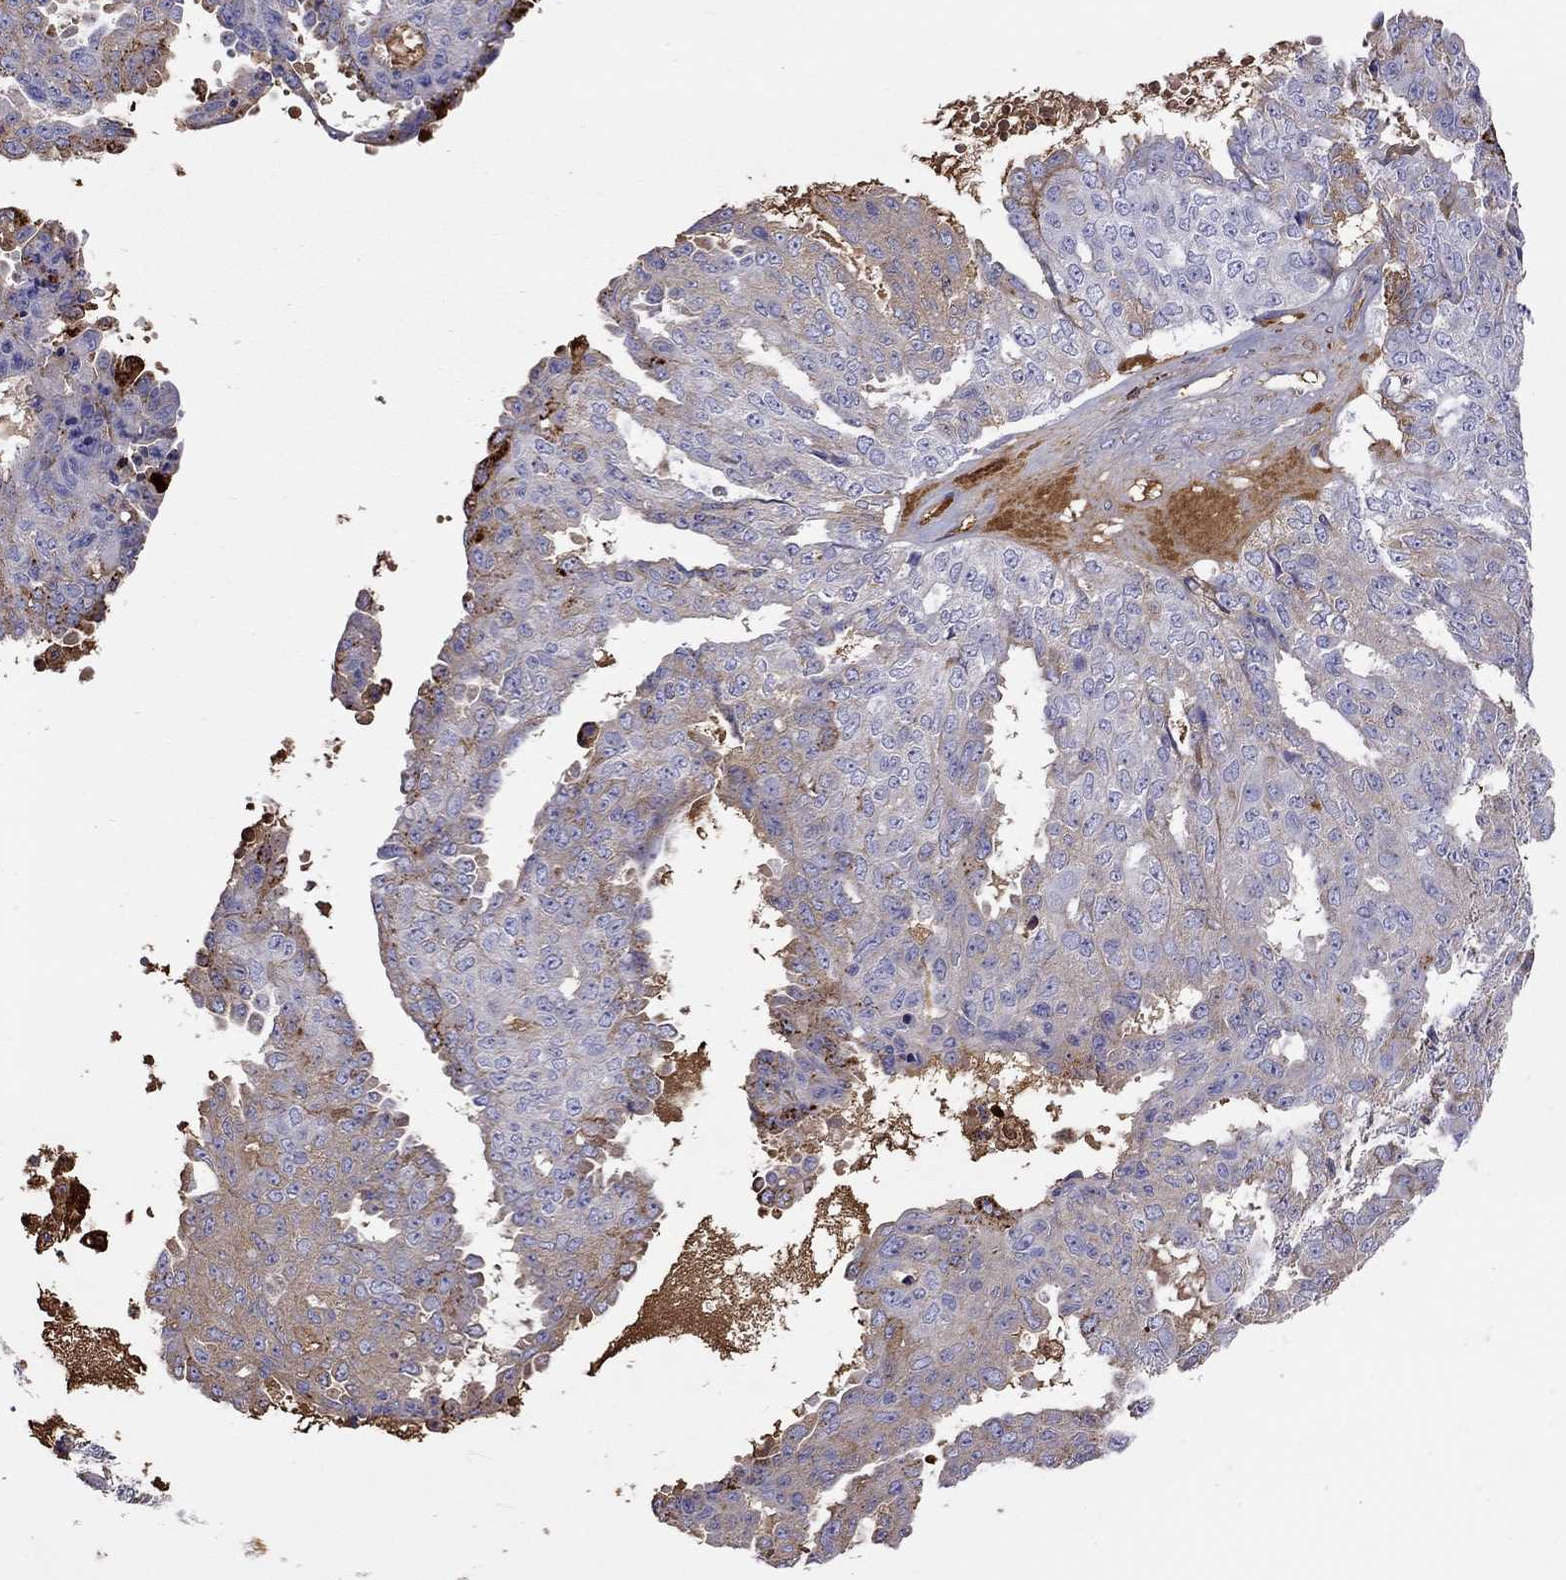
{"staining": {"intensity": "moderate", "quantity": "<25%", "location": "cytoplasmic/membranous"}, "tissue": "ovarian cancer", "cell_type": "Tumor cells", "image_type": "cancer", "snomed": [{"axis": "morphology", "description": "Cystadenocarcinoma, serous, NOS"}, {"axis": "topography", "description": "Ovary"}], "caption": "Tumor cells display low levels of moderate cytoplasmic/membranous positivity in about <25% of cells in ovarian serous cystadenocarcinoma.", "gene": "SERPINA3", "patient": {"sex": "female", "age": 71}}